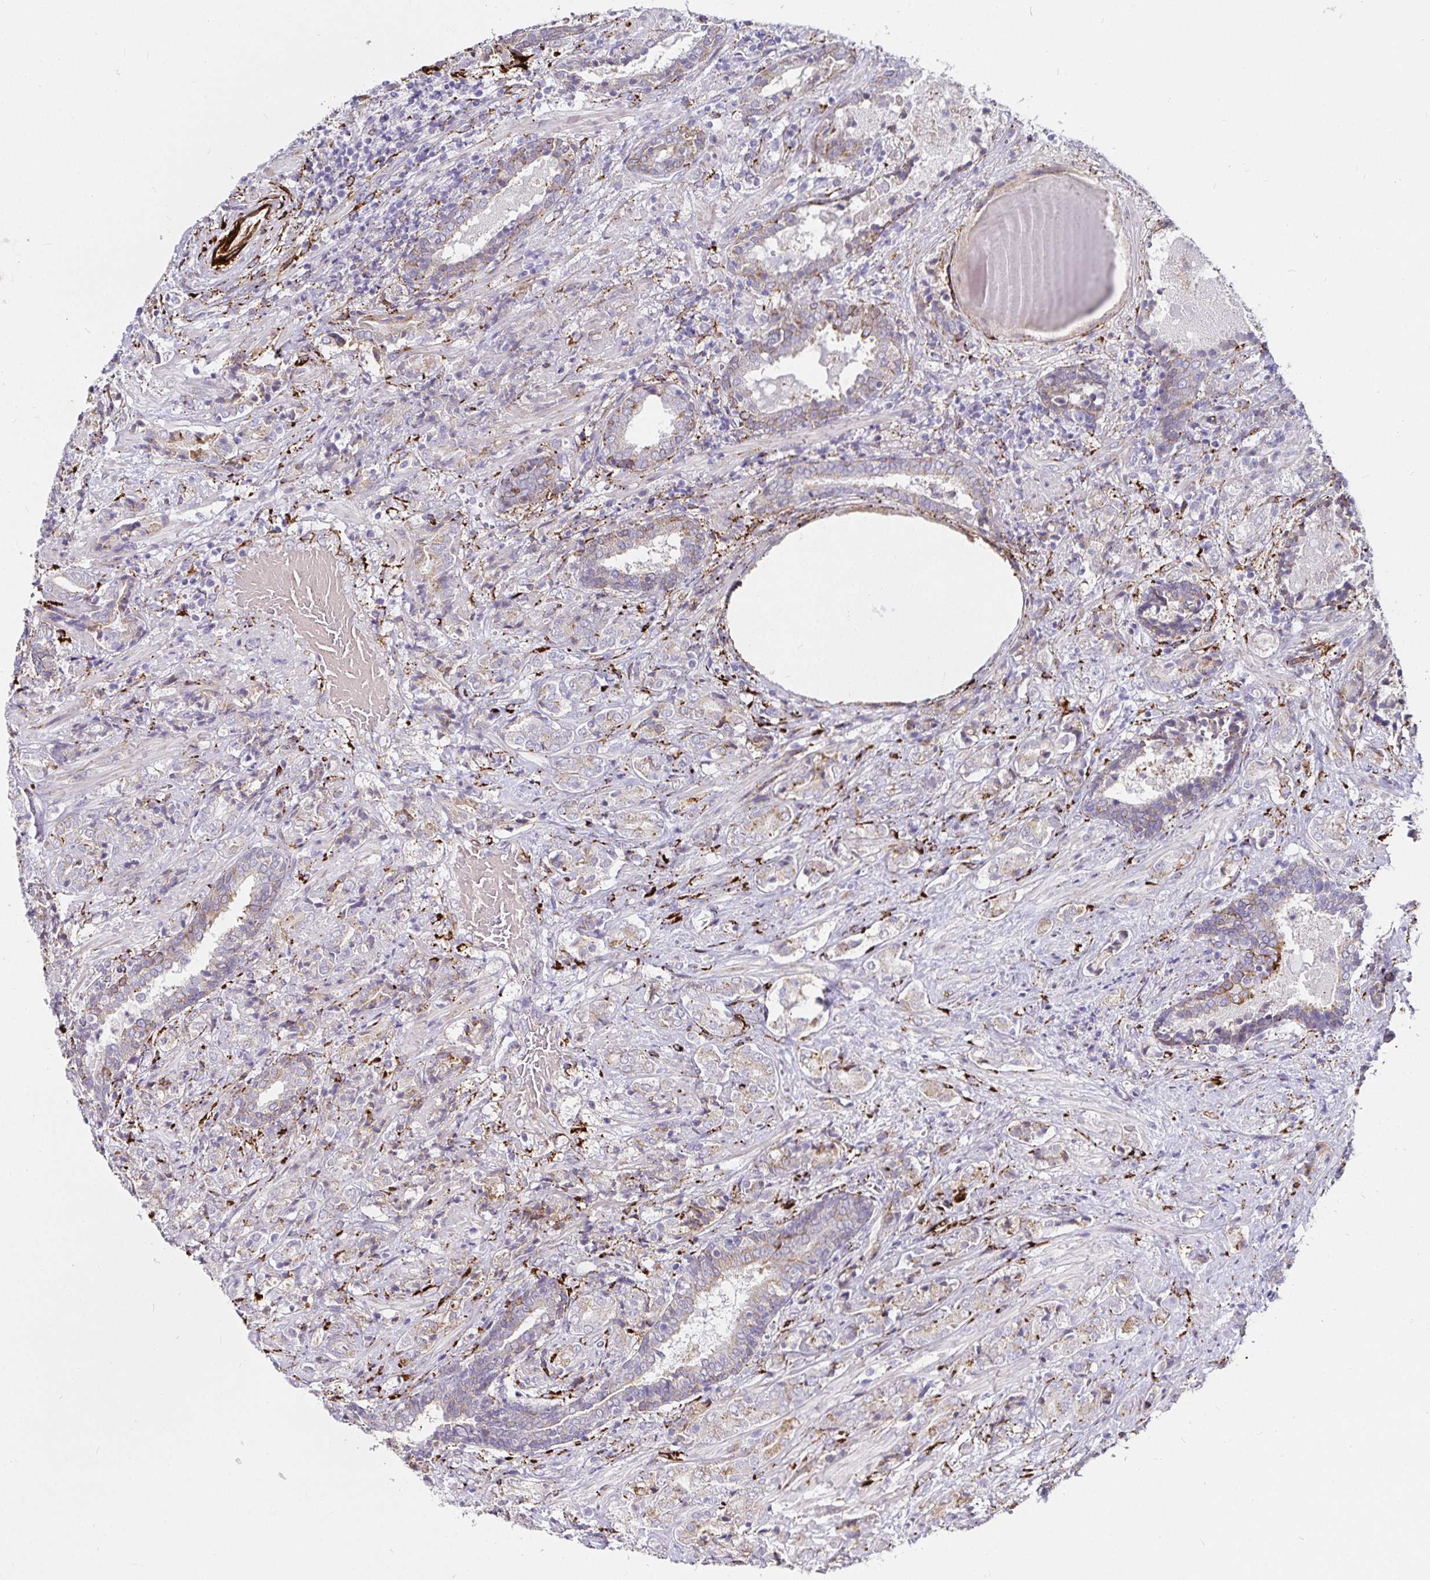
{"staining": {"intensity": "weak", "quantity": "<25%", "location": "cytoplasmic/membranous"}, "tissue": "prostate cancer", "cell_type": "Tumor cells", "image_type": "cancer", "snomed": [{"axis": "morphology", "description": "Adenocarcinoma, High grade"}, {"axis": "topography", "description": "Prostate"}], "caption": "Immunohistochemistry (IHC) of high-grade adenocarcinoma (prostate) displays no expression in tumor cells.", "gene": "P4HA2", "patient": {"sex": "male", "age": 62}}